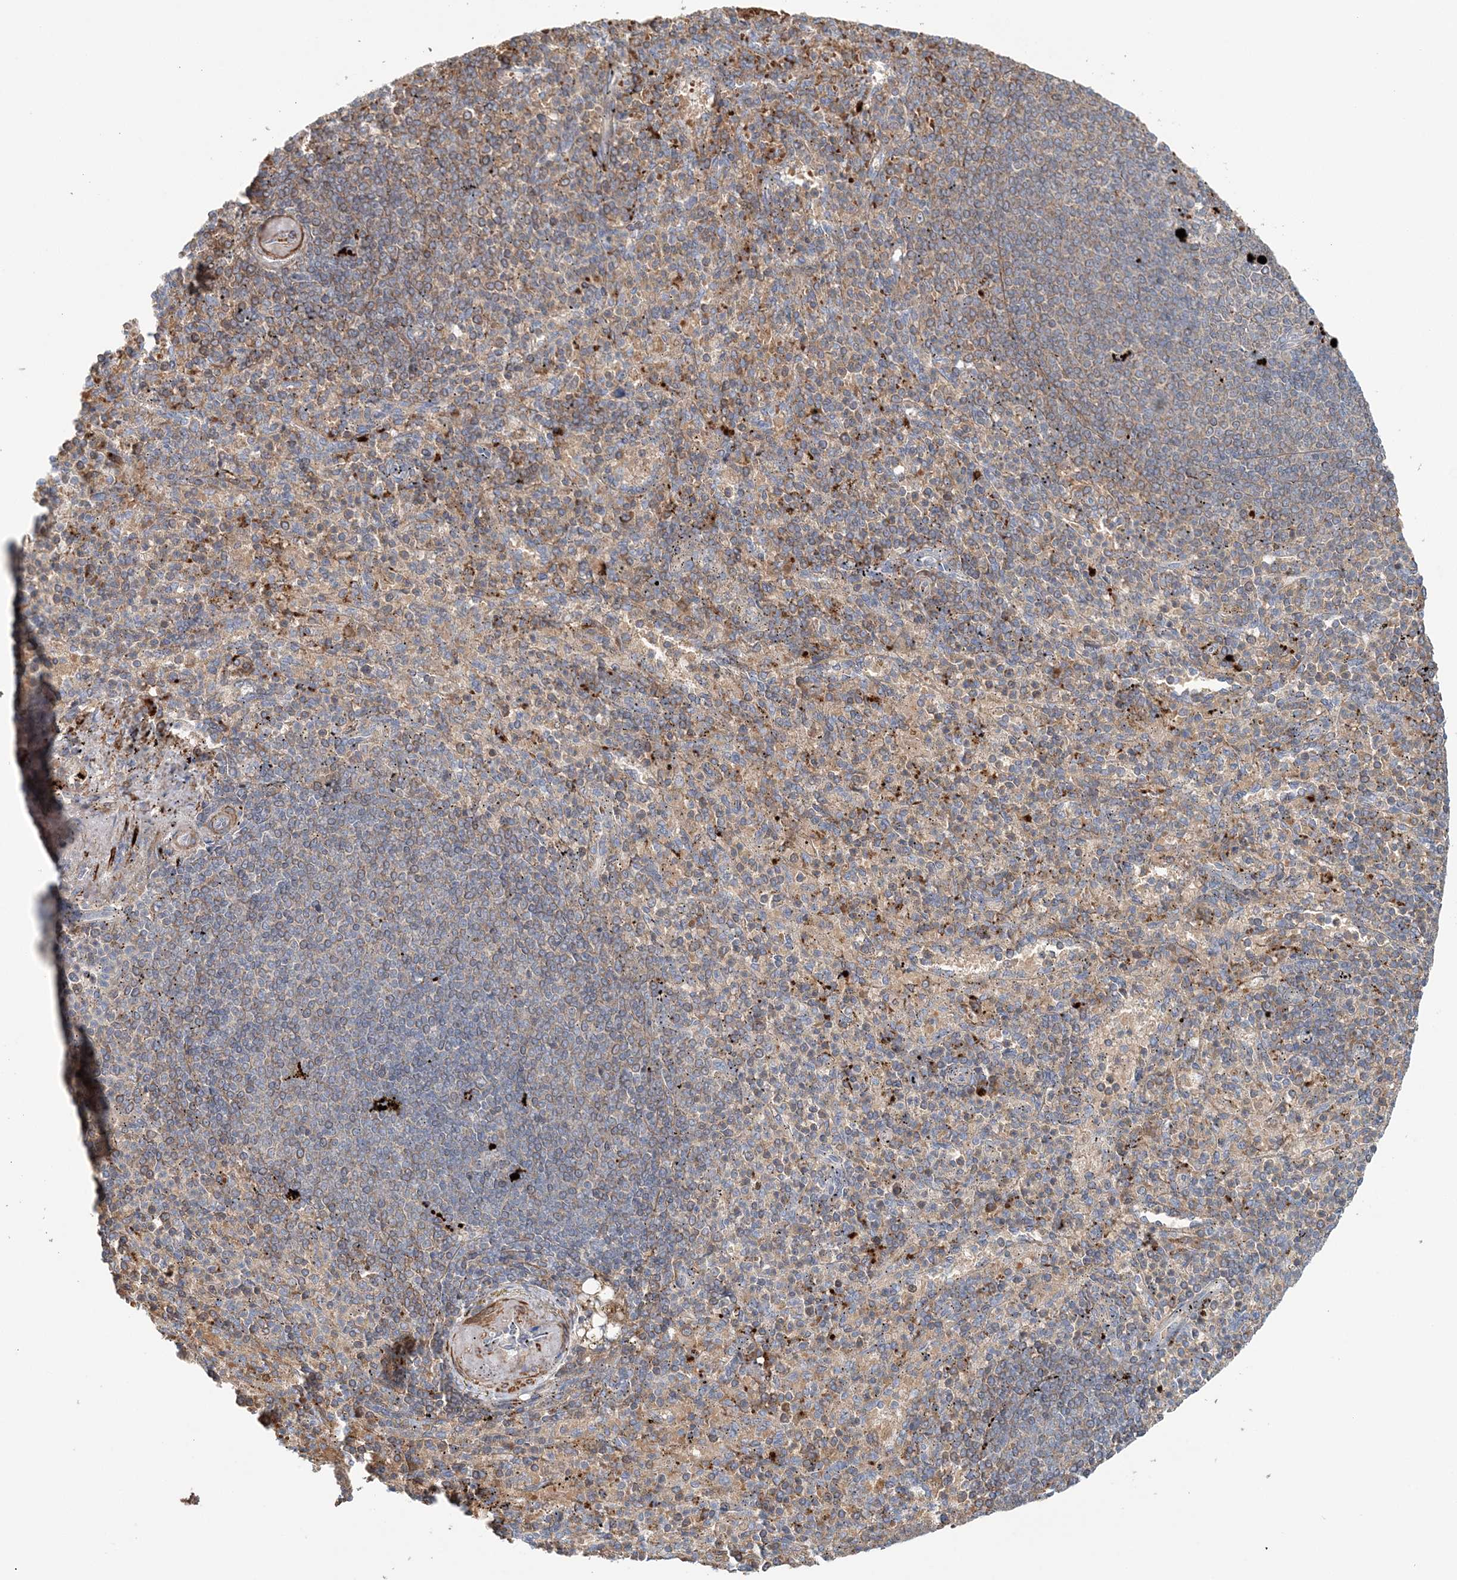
{"staining": {"intensity": "weak", "quantity": "<25%", "location": "cytoplasmic/membranous"}, "tissue": "spleen", "cell_type": "Cells in red pulp", "image_type": "normal", "snomed": [{"axis": "morphology", "description": "Normal tissue, NOS"}, {"axis": "topography", "description": "Spleen"}], "caption": "Spleen was stained to show a protein in brown. There is no significant expression in cells in red pulp.", "gene": "TTI1", "patient": {"sex": "female", "age": 74}}